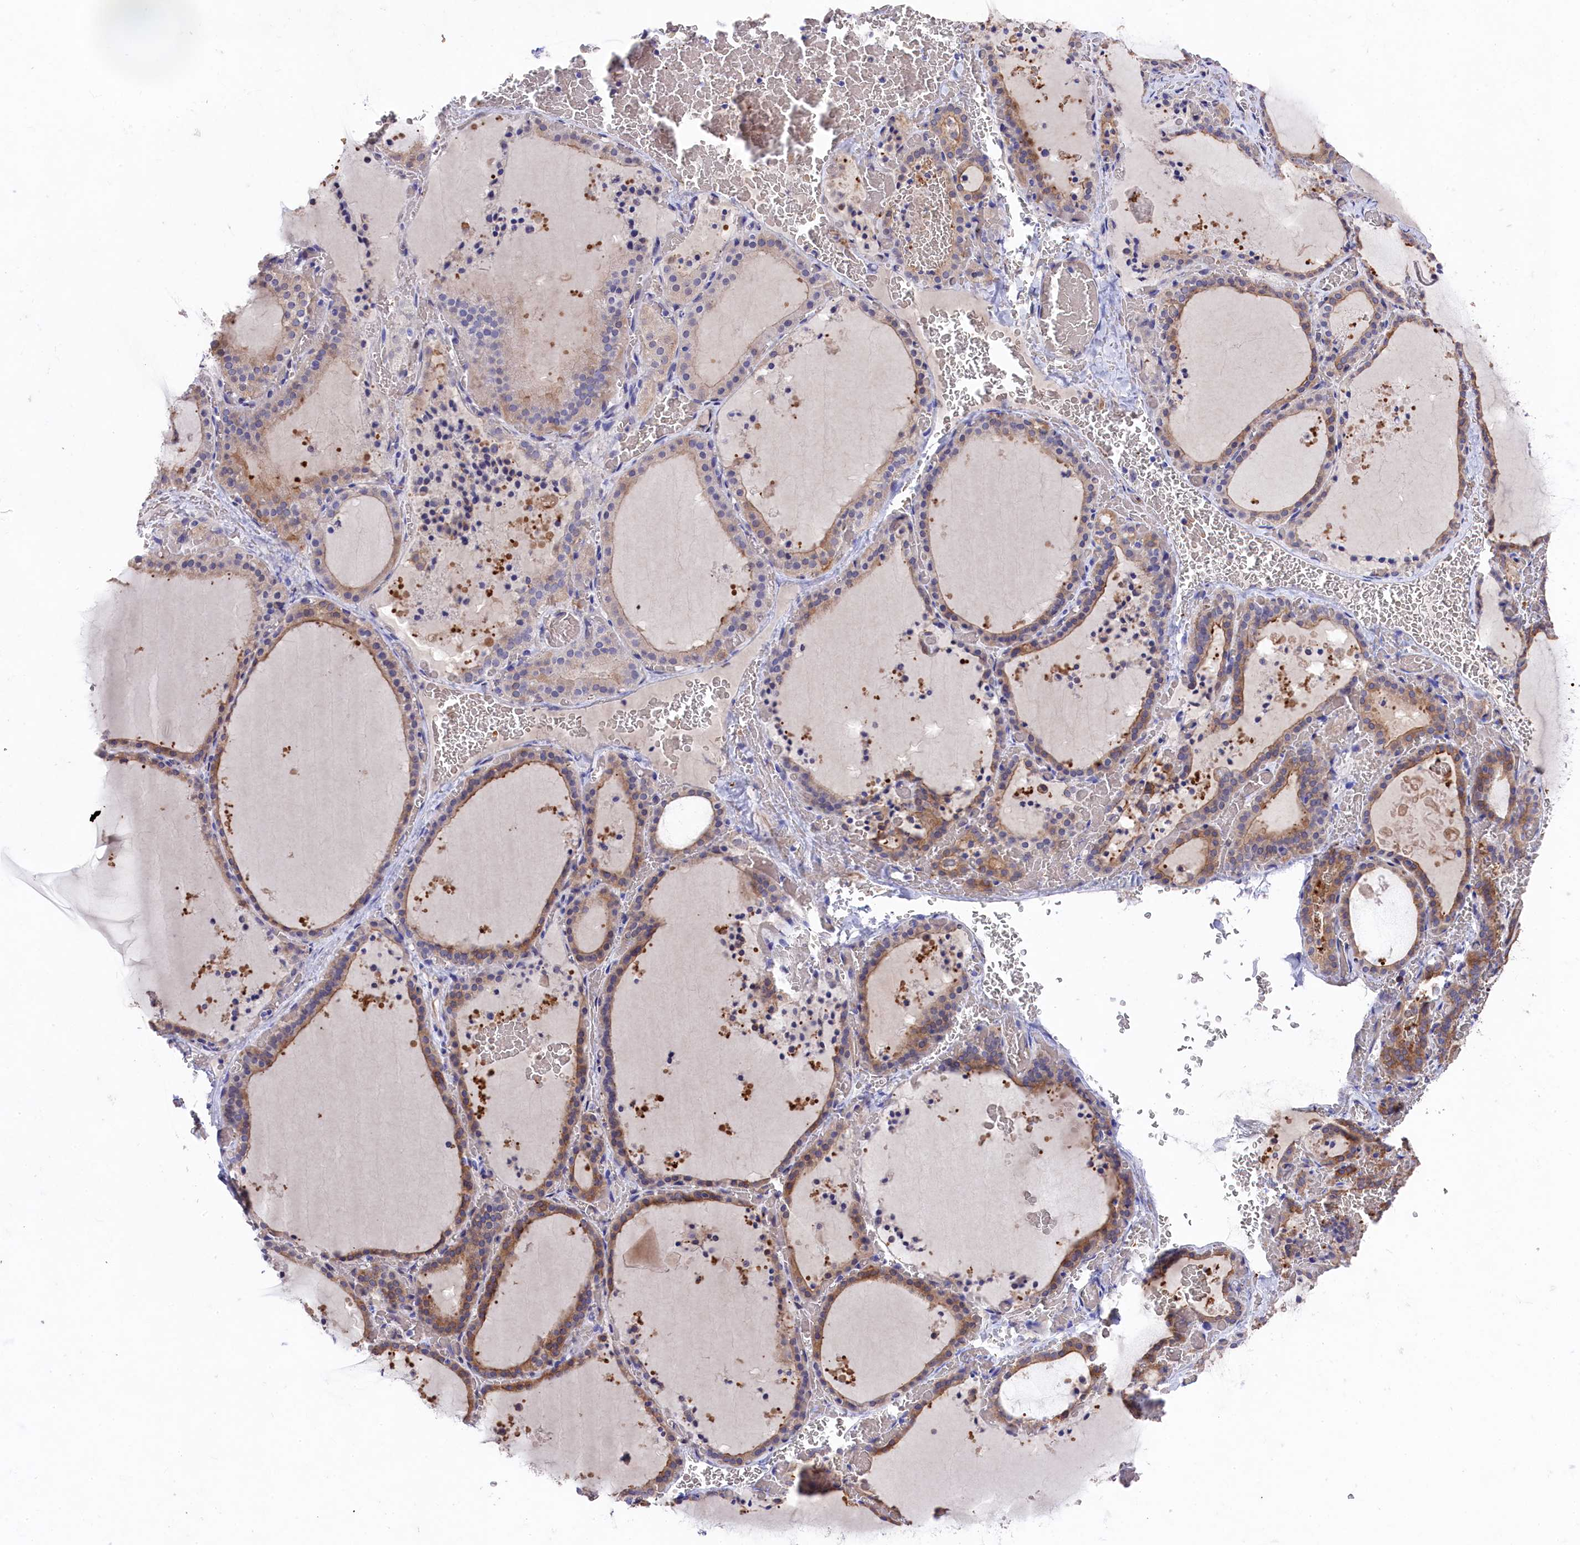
{"staining": {"intensity": "strong", "quantity": "25%-75%", "location": "cytoplasmic/membranous"}, "tissue": "thyroid gland", "cell_type": "Glandular cells", "image_type": "normal", "snomed": [{"axis": "morphology", "description": "Normal tissue, NOS"}, {"axis": "topography", "description": "Thyroid gland"}], "caption": "Immunohistochemistry staining of normal thyroid gland, which displays high levels of strong cytoplasmic/membranous expression in about 25%-75% of glandular cells indicating strong cytoplasmic/membranous protein positivity. The staining was performed using DAB (brown) for protein detection and nuclei were counterstained in hematoxylin (blue).", "gene": "LHFPL4", "patient": {"sex": "female", "age": 39}}